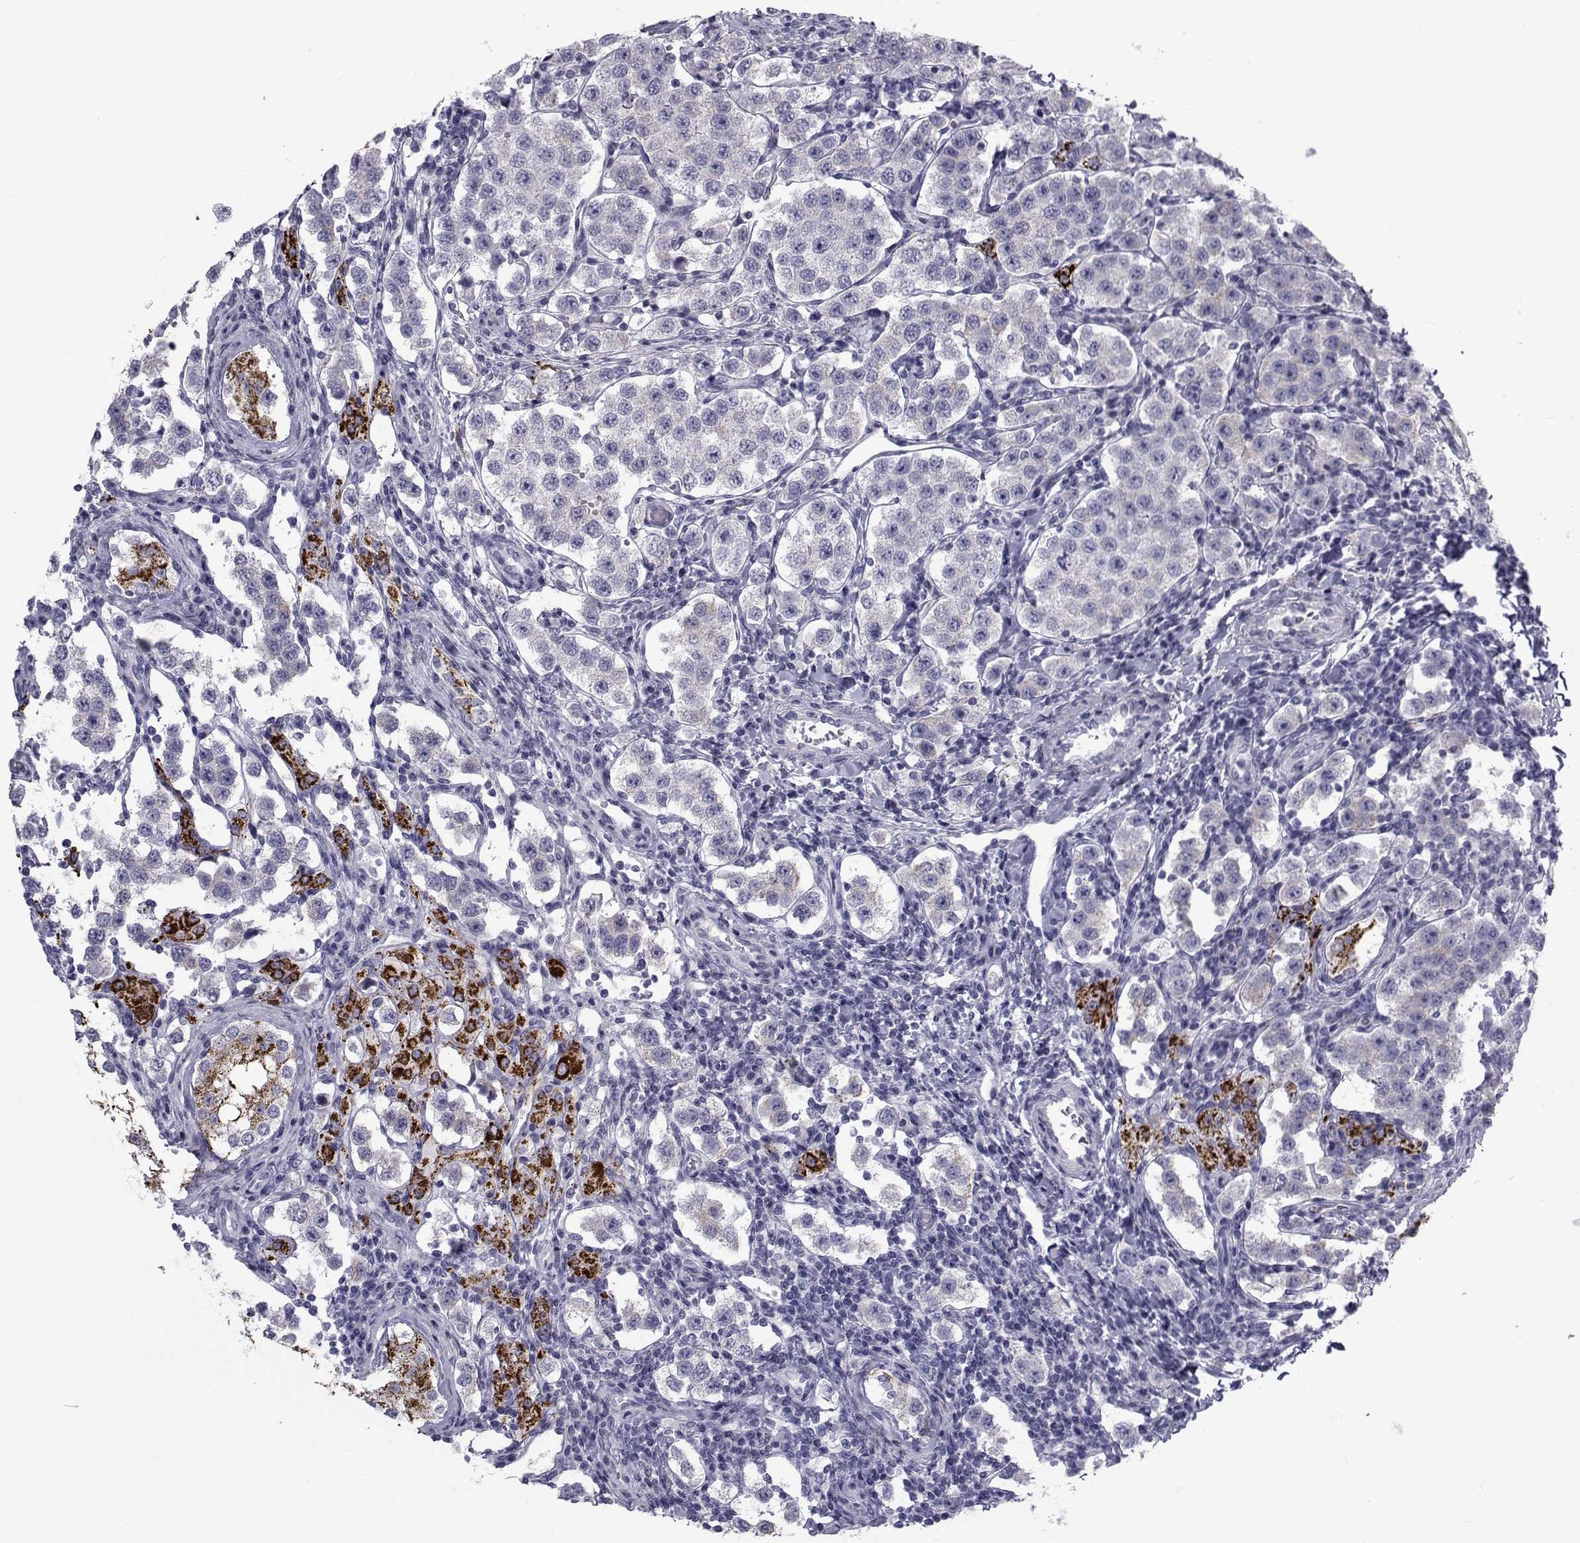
{"staining": {"intensity": "negative", "quantity": "none", "location": "none"}, "tissue": "testis cancer", "cell_type": "Tumor cells", "image_type": "cancer", "snomed": [{"axis": "morphology", "description": "Seminoma, NOS"}, {"axis": "topography", "description": "Testis"}], "caption": "The immunohistochemistry (IHC) photomicrograph has no significant expression in tumor cells of testis seminoma tissue. (DAB immunohistochemistry (IHC), high magnification).", "gene": "FDXR", "patient": {"sex": "male", "age": 37}}